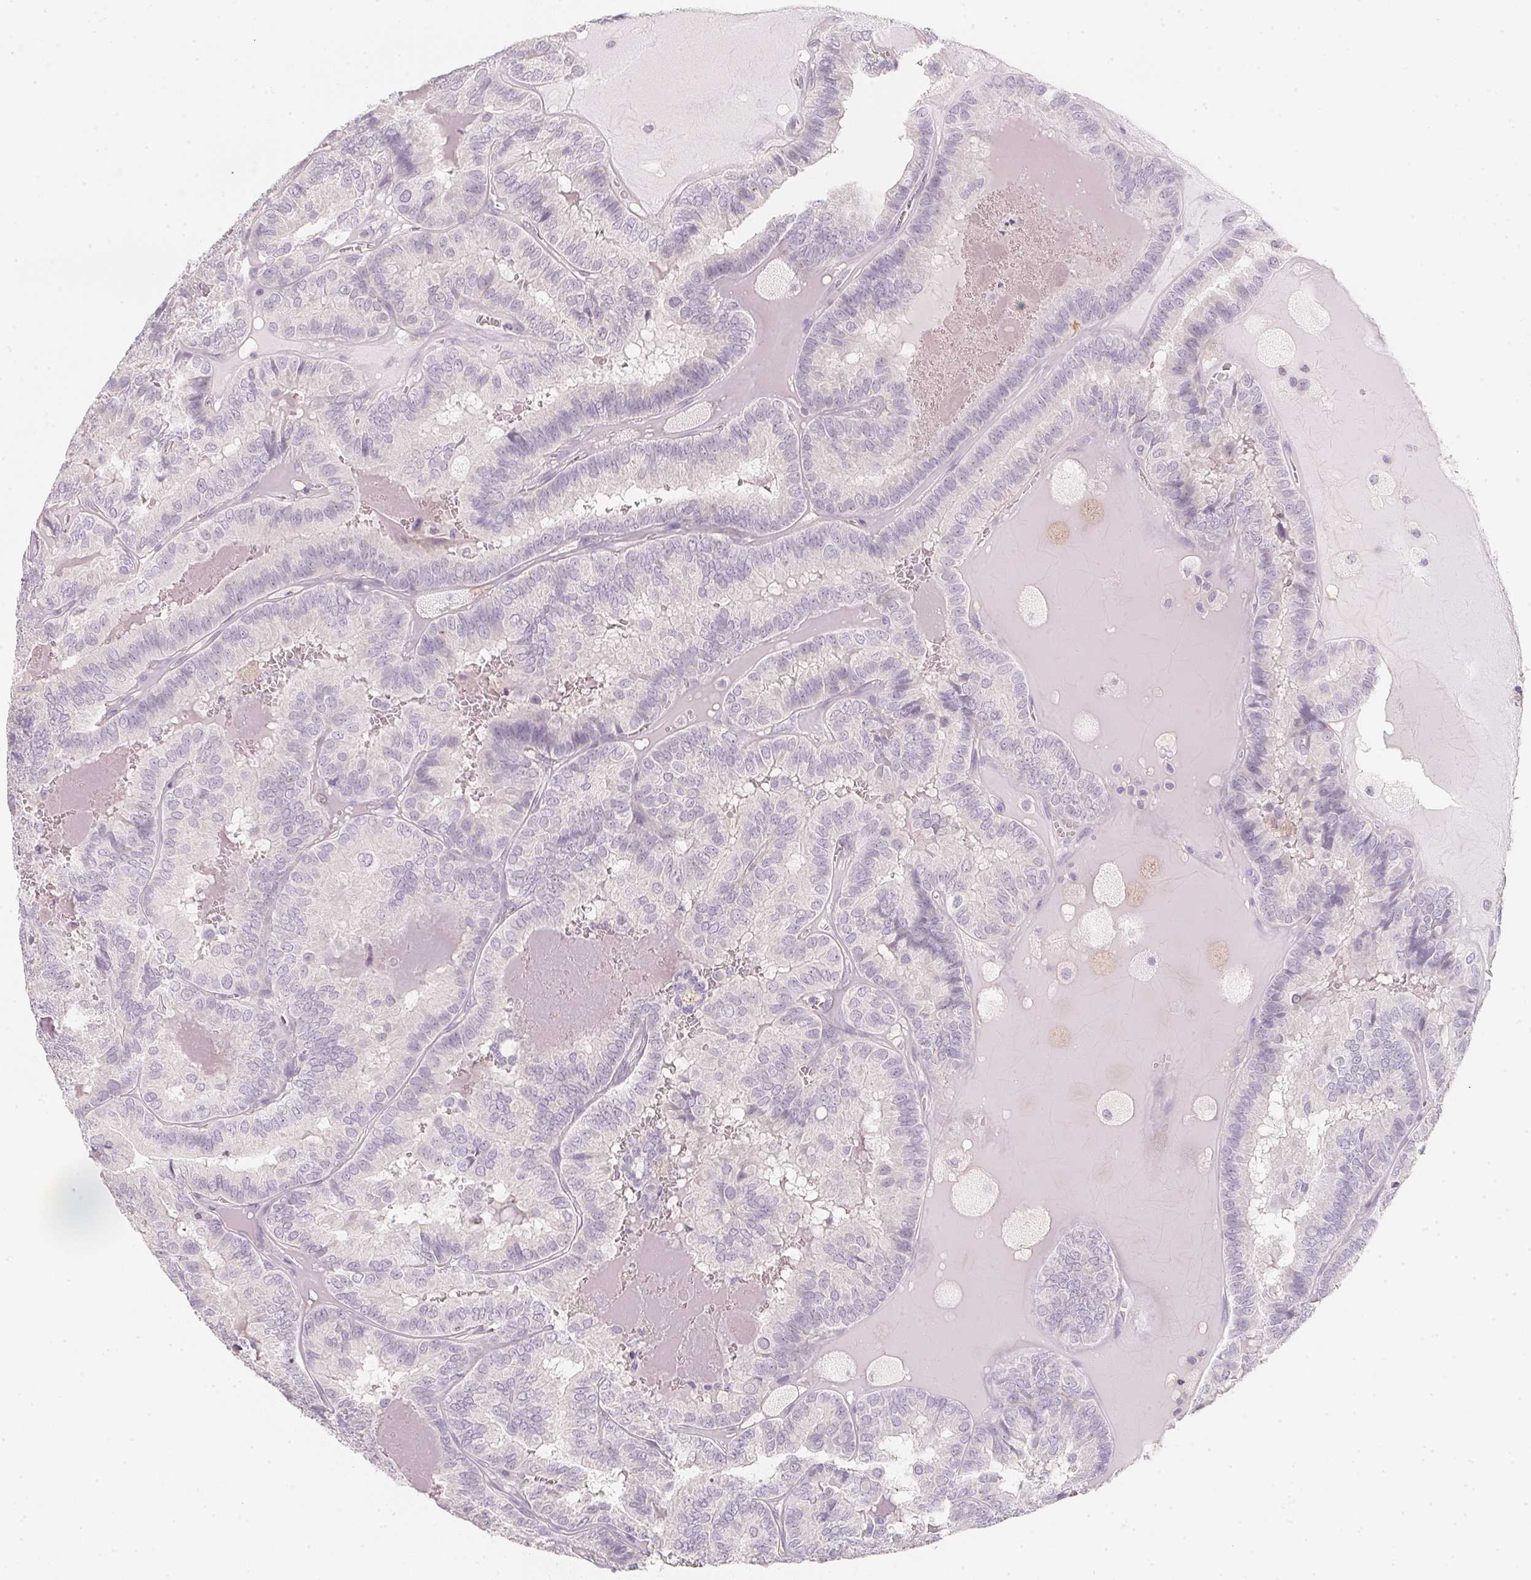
{"staining": {"intensity": "negative", "quantity": "none", "location": "none"}, "tissue": "thyroid cancer", "cell_type": "Tumor cells", "image_type": "cancer", "snomed": [{"axis": "morphology", "description": "Papillary adenocarcinoma, NOS"}, {"axis": "topography", "description": "Thyroid gland"}], "caption": "Immunohistochemistry (IHC) photomicrograph of neoplastic tissue: human thyroid cancer (papillary adenocarcinoma) stained with DAB shows no significant protein expression in tumor cells.", "gene": "CFAP276", "patient": {"sex": "female", "age": 75}}